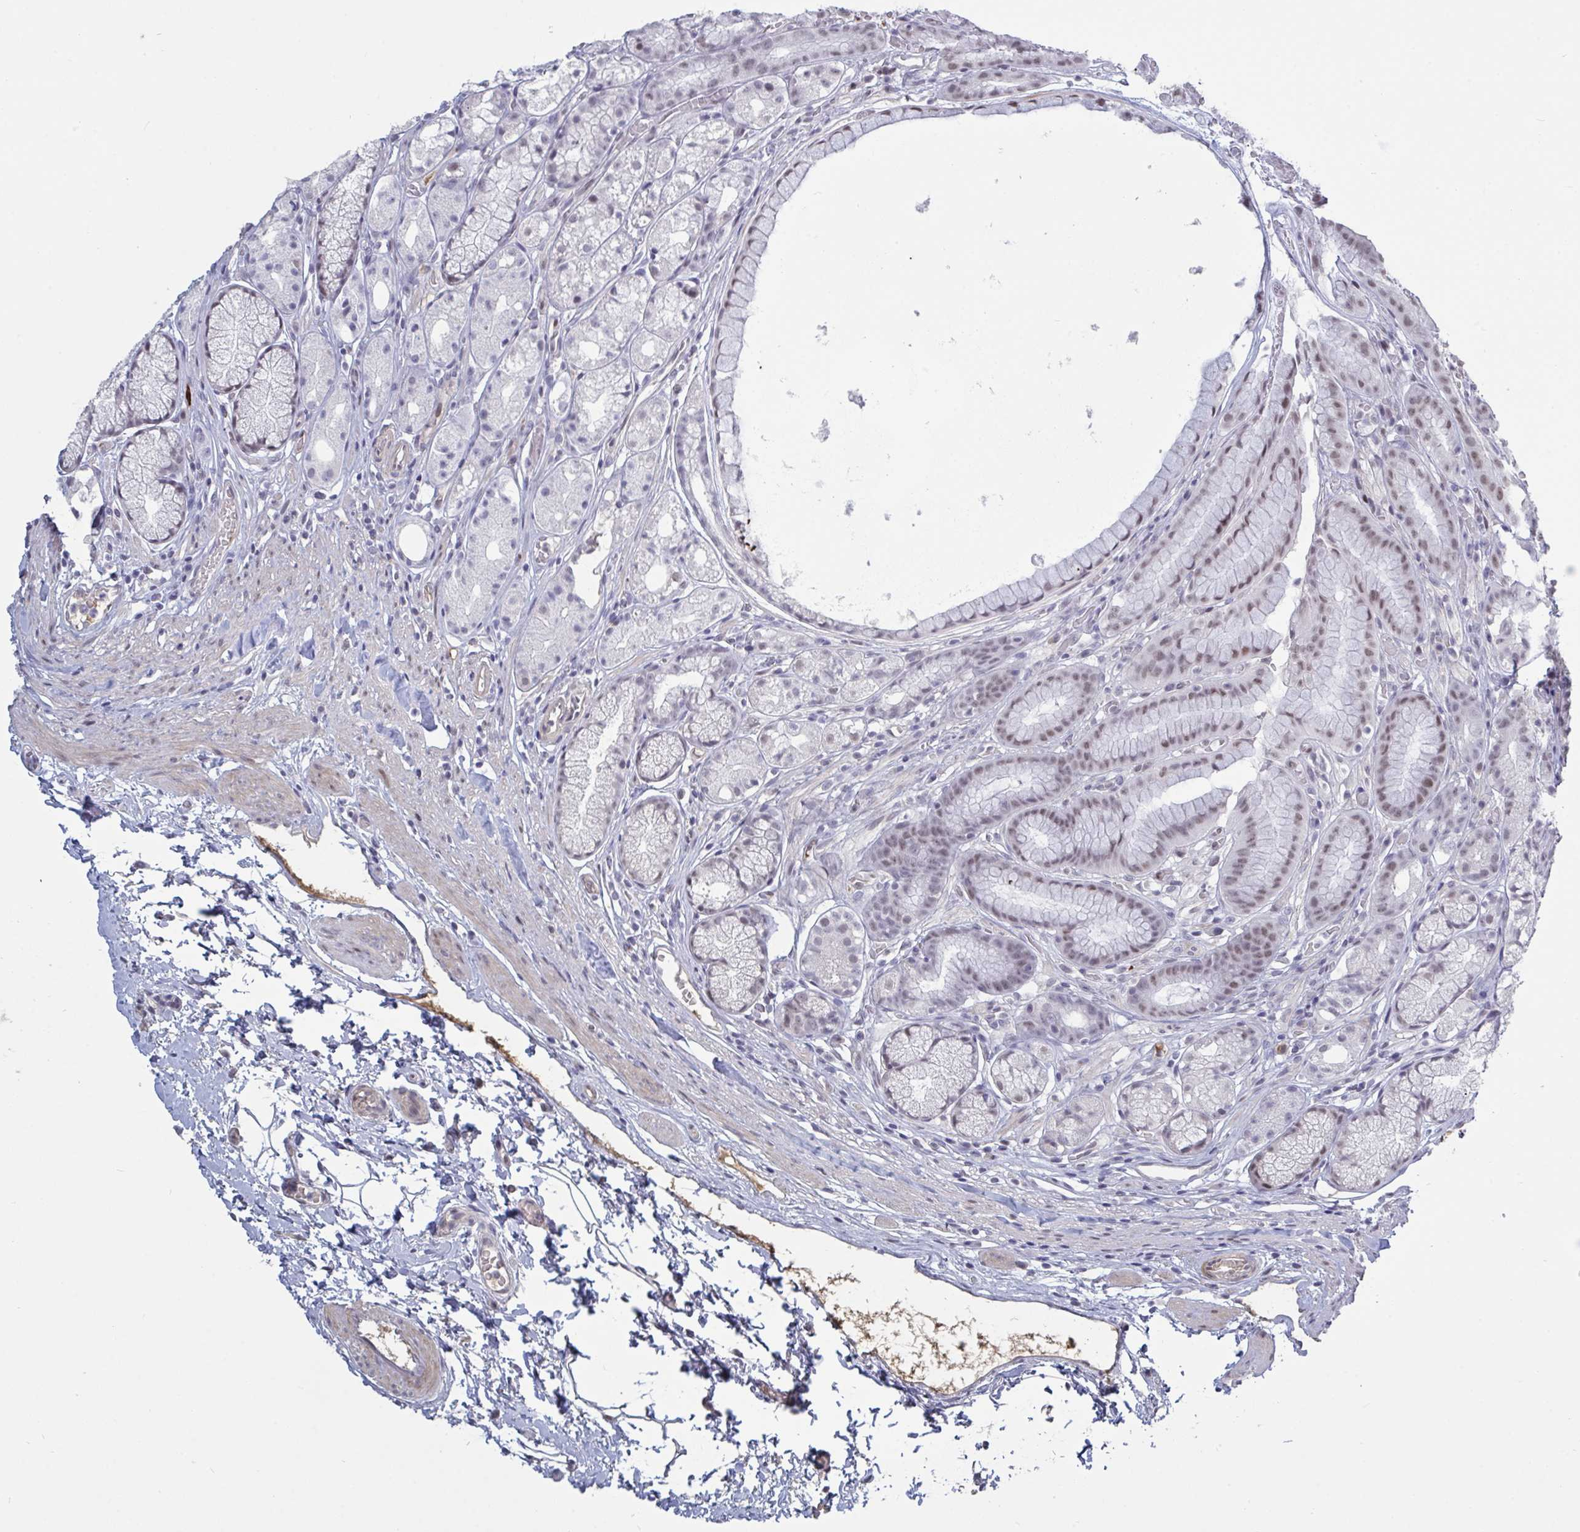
{"staining": {"intensity": "weak", "quantity": "25%-75%", "location": "nuclear"}, "tissue": "stomach", "cell_type": "Glandular cells", "image_type": "normal", "snomed": [{"axis": "morphology", "description": "Normal tissue, NOS"}, {"axis": "topography", "description": "Smooth muscle"}, {"axis": "topography", "description": "Stomach"}], "caption": "Unremarkable stomach reveals weak nuclear expression in about 25%-75% of glandular cells, visualized by immunohistochemistry.", "gene": "BCL7B", "patient": {"sex": "male", "age": 70}}